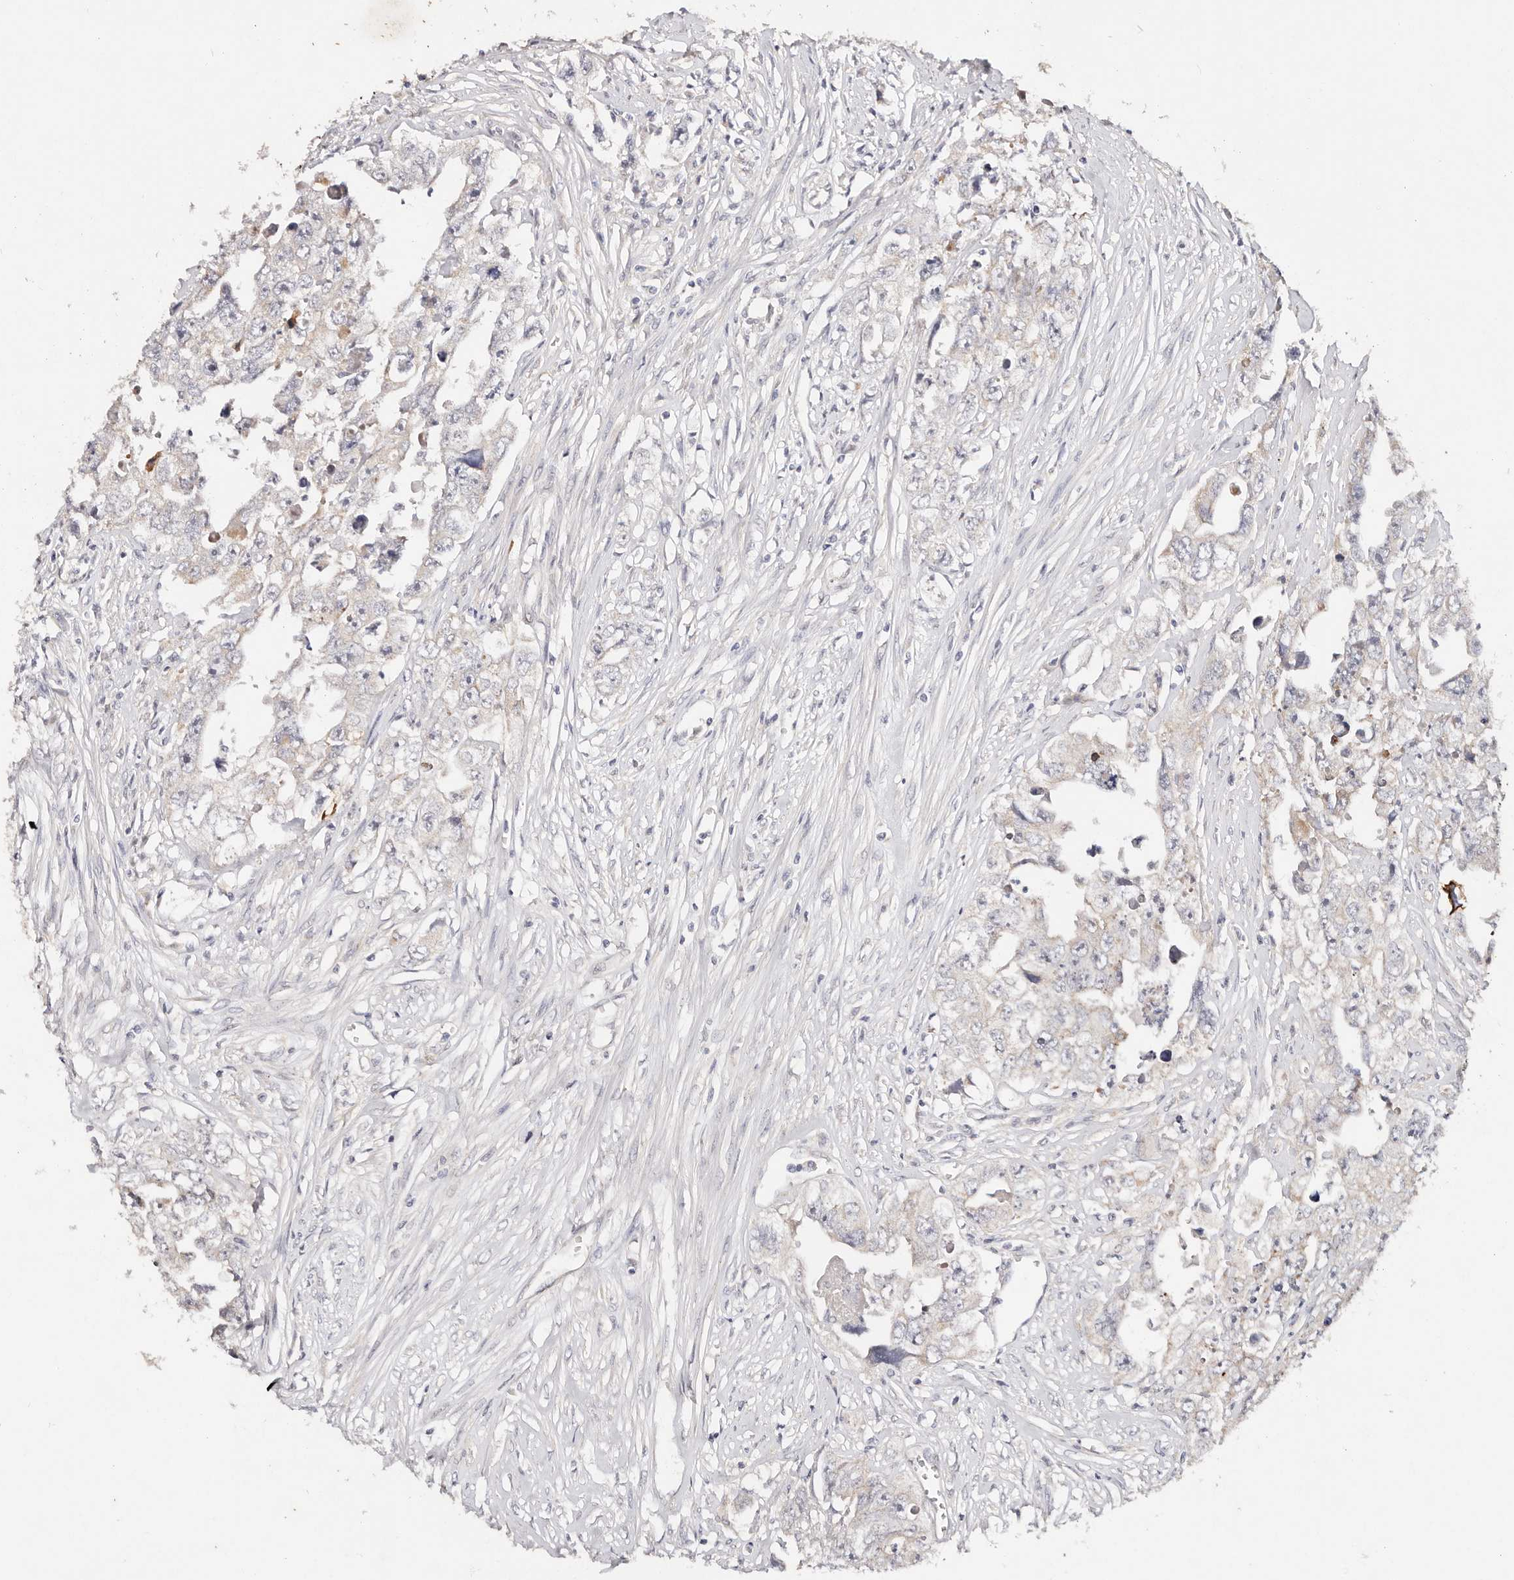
{"staining": {"intensity": "negative", "quantity": "none", "location": "none"}, "tissue": "testis cancer", "cell_type": "Tumor cells", "image_type": "cancer", "snomed": [{"axis": "morphology", "description": "Seminoma, NOS"}, {"axis": "morphology", "description": "Carcinoma, Embryonal, NOS"}, {"axis": "topography", "description": "Testis"}], "caption": "High magnification brightfield microscopy of testis seminoma stained with DAB (brown) and counterstained with hematoxylin (blue): tumor cells show no significant expression.", "gene": "VIPAS39", "patient": {"sex": "male", "age": 43}}